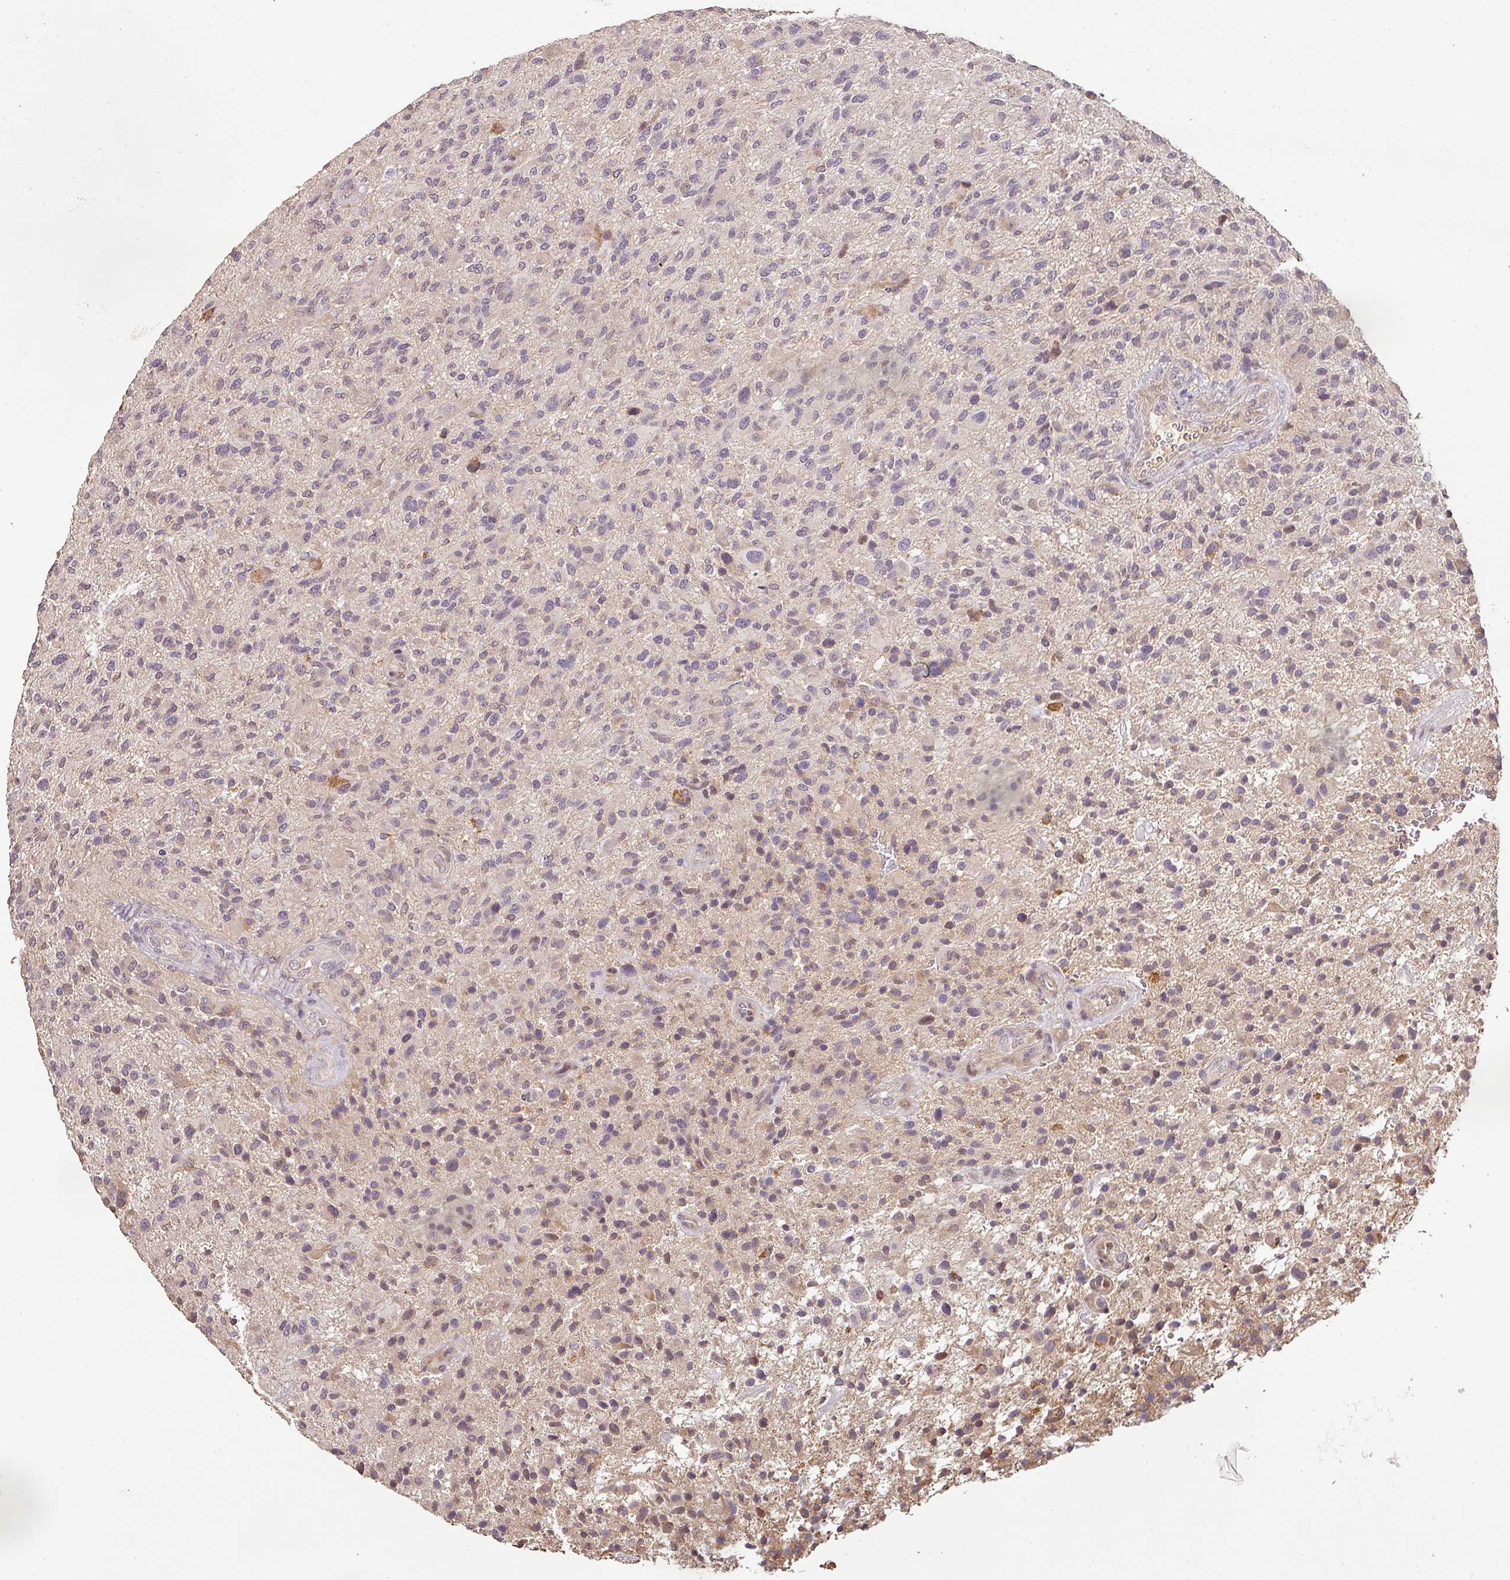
{"staining": {"intensity": "negative", "quantity": "none", "location": "none"}, "tissue": "glioma", "cell_type": "Tumor cells", "image_type": "cancer", "snomed": [{"axis": "morphology", "description": "Glioma, malignant, High grade"}, {"axis": "topography", "description": "Brain"}], "caption": "The image exhibits no significant expression in tumor cells of malignant glioma (high-grade).", "gene": "BPIFB3", "patient": {"sex": "male", "age": 47}}